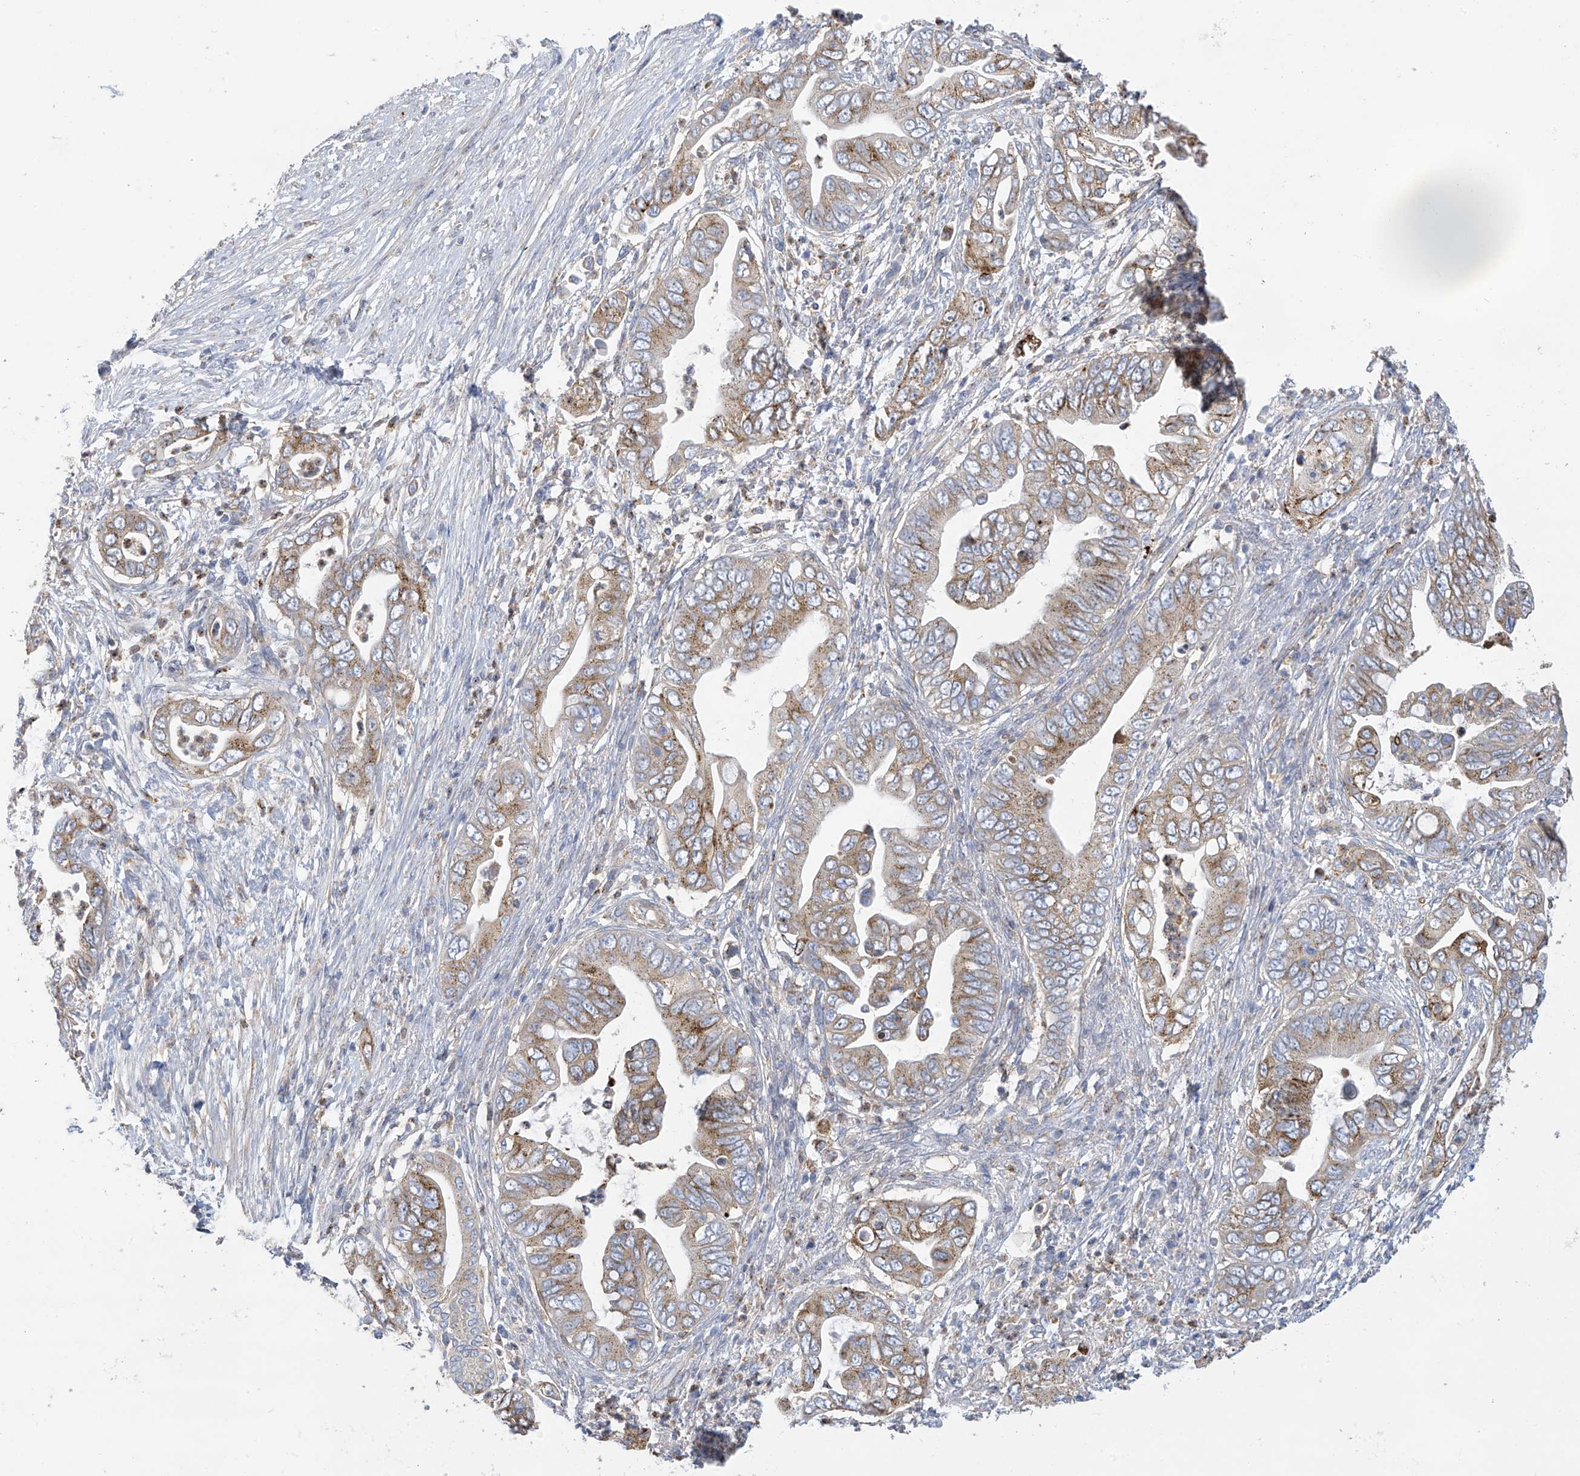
{"staining": {"intensity": "moderate", "quantity": "25%-75%", "location": "cytoplasmic/membranous"}, "tissue": "pancreatic cancer", "cell_type": "Tumor cells", "image_type": "cancer", "snomed": [{"axis": "morphology", "description": "Adenocarcinoma, NOS"}, {"axis": "topography", "description": "Pancreas"}], "caption": "Immunohistochemistry (IHC) photomicrograph of neoplastic tissue: pancreatic cancer stained using immunohistochemistry exhibits medium levels of moderate protein expression localized specifically in the cytoplasmic/membranous of tumor cells, appearing as a cytoplasmic/membranous brown color.", "gene": "ITM2B", "patient": {"sex": "male", "age": 75}}